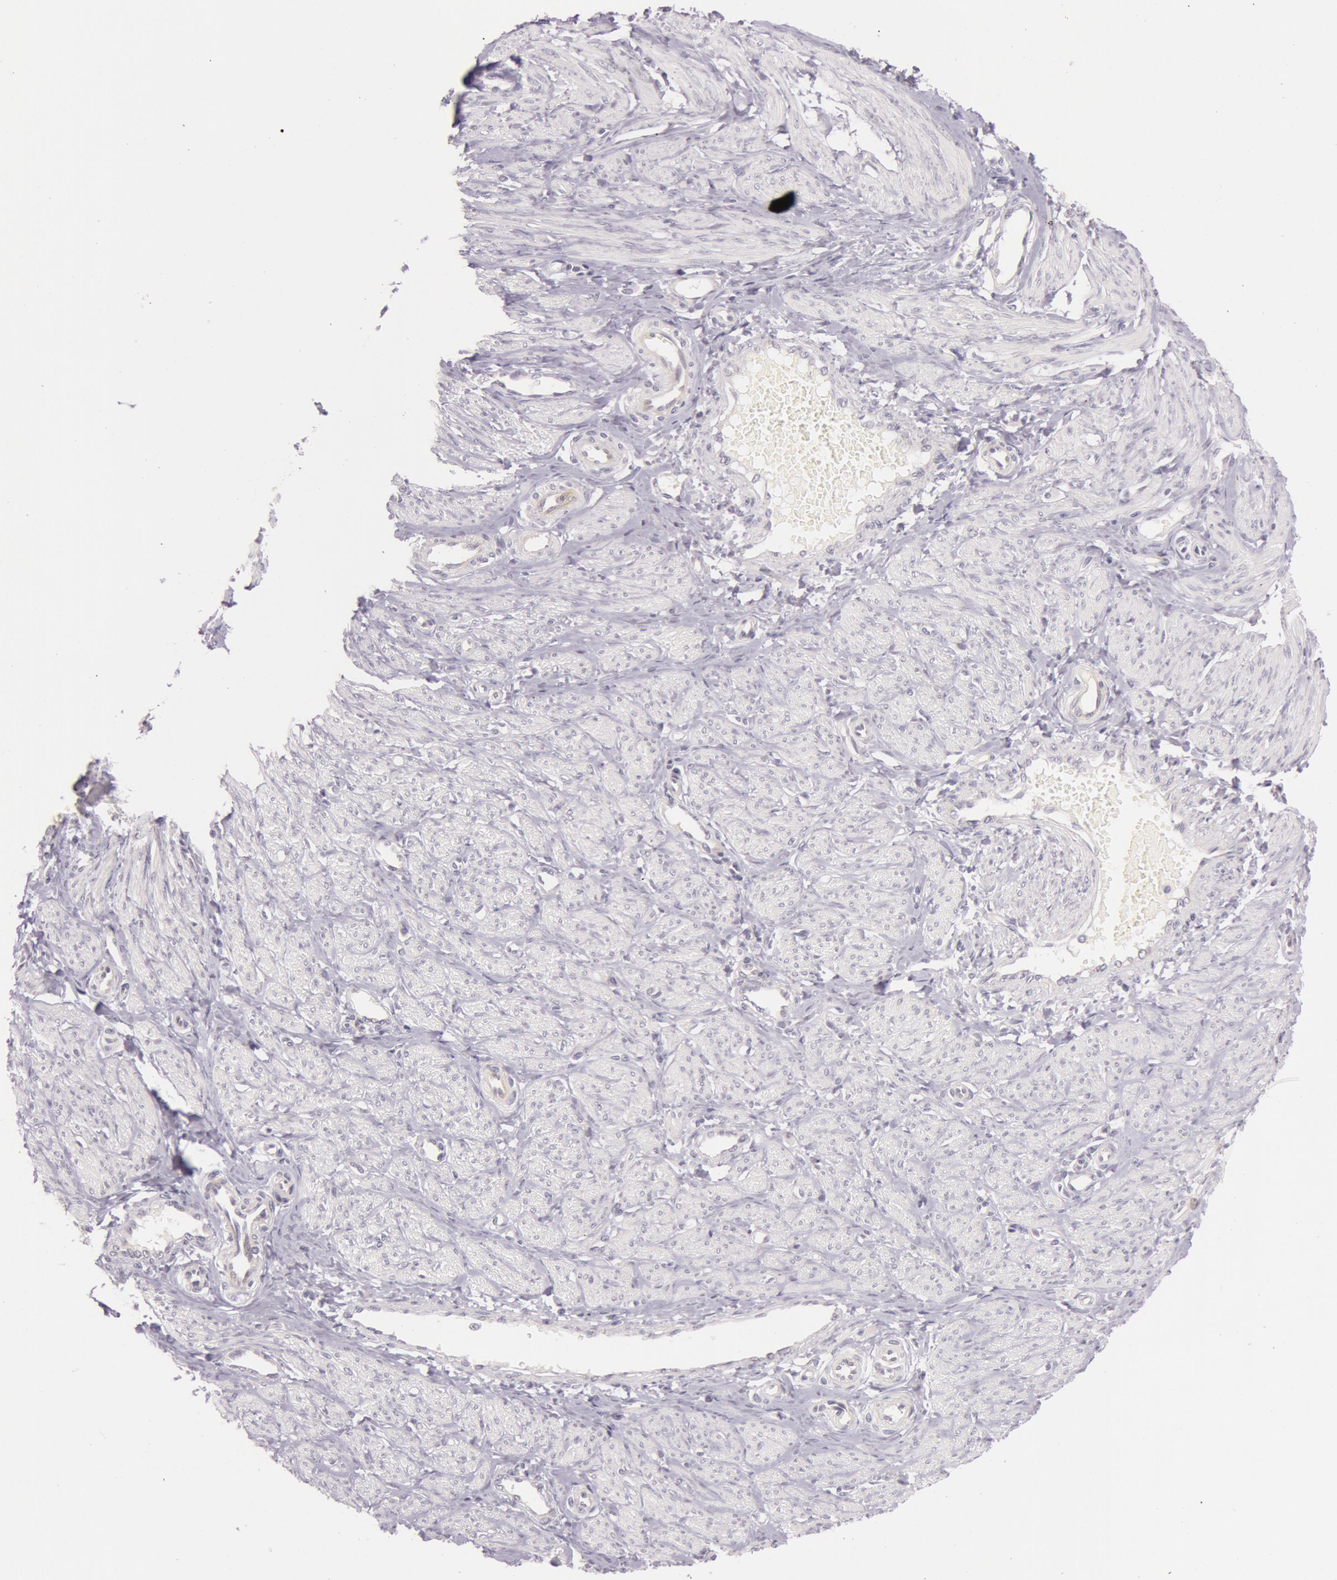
{"staining": {"intensity": "negative", "quantity": "none", "location": "none"}, "tissue": "smooth muscle", "cell_type": "Smooth muscle cells", "image_type": "normal", "snomed": [{"axis": "morphology", "description": "Normal tissue, NOS"}, {"axis": "topography", "description": "Smooth muscle"}, {"axis": "topography", "description": "Uterus"}], "caption": "Immunohistochemical staining of unremarkable human smooth muscle shows no significant expression in smooth muscle cells.", "gene": "RBMY1A1", "patient": {"sex": "female", "age": 39}}